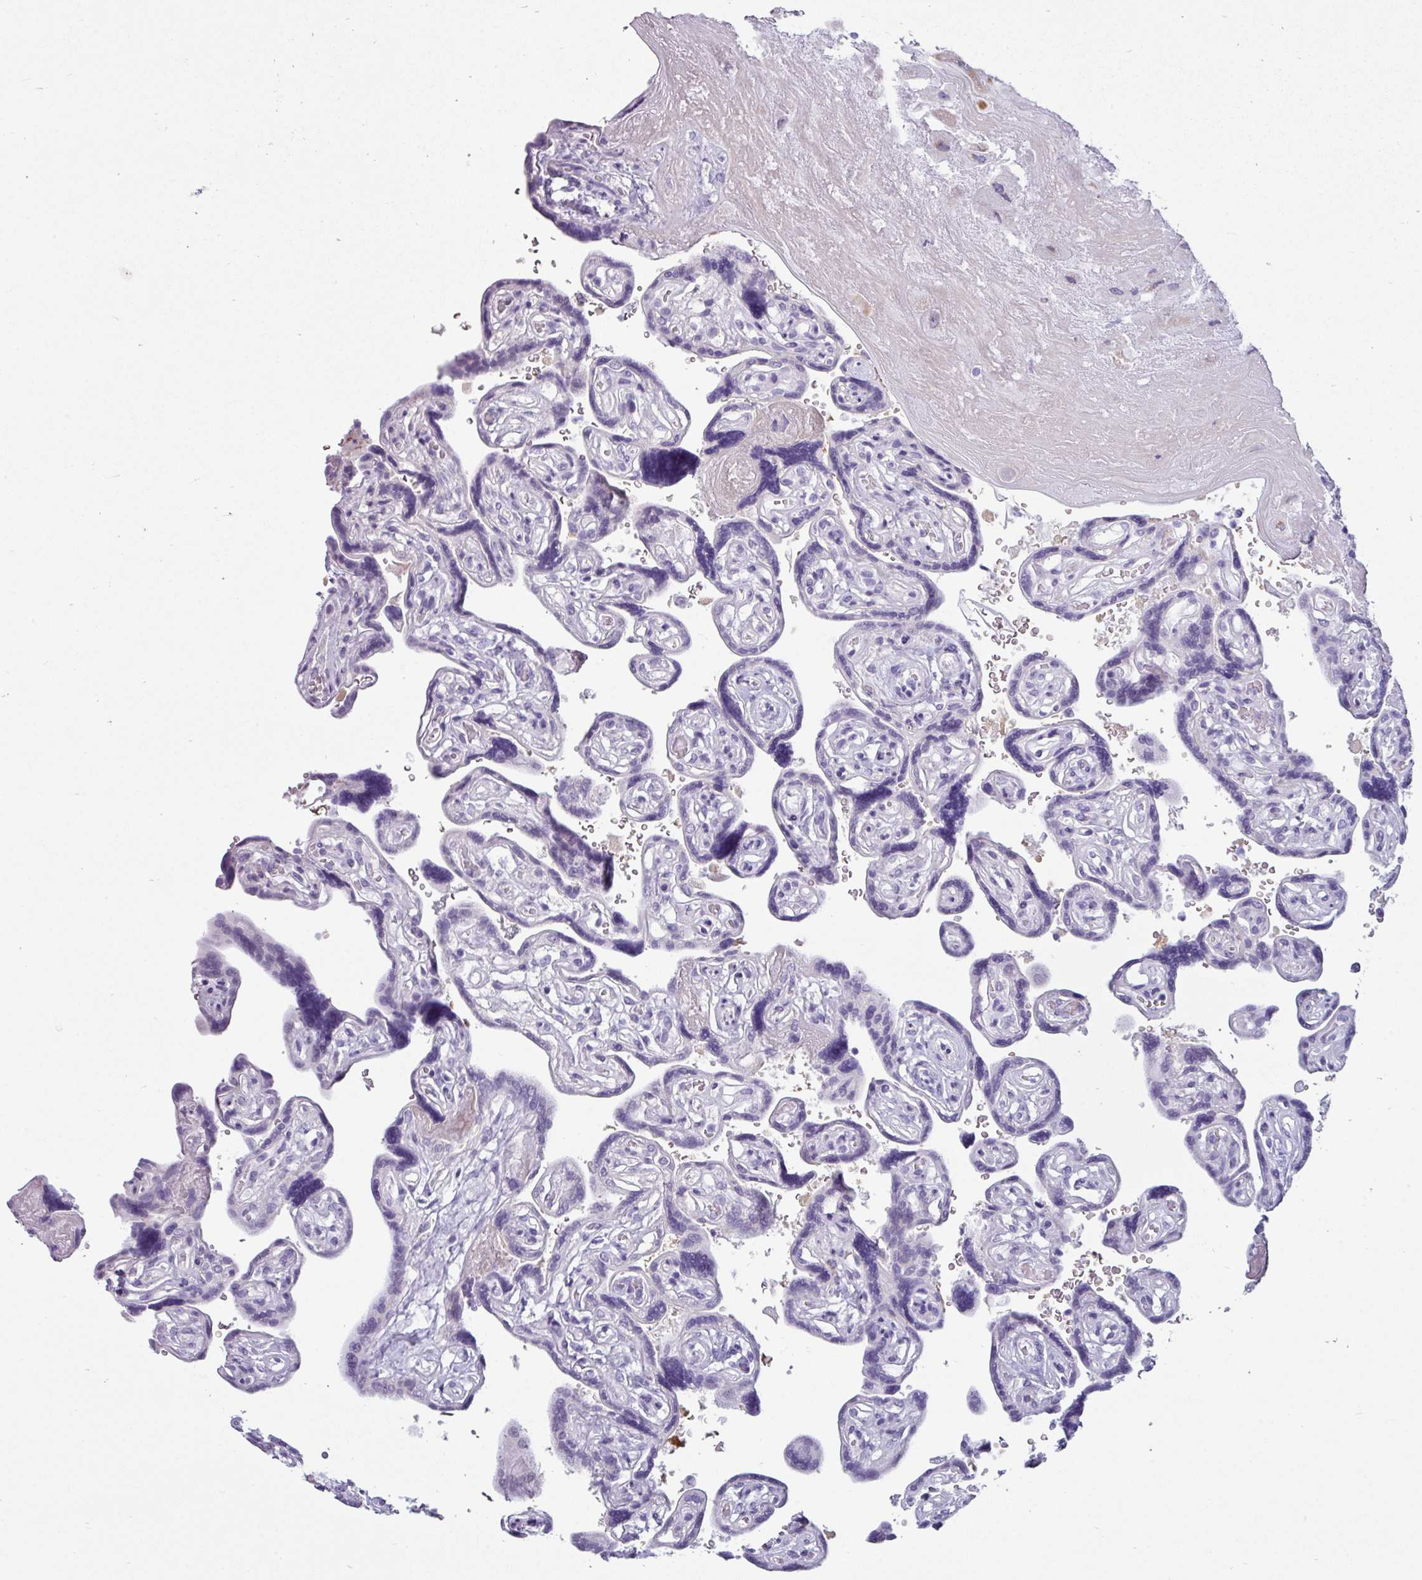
{"staining": {"intensity": "negative", "quantity": "none", "location": "none"}, "tissue": "placenta", "cell_type": "Decidual cells", "image_type": "normal", "snomed": [{"axis": "morphology", "description": "Normal tissue, NOS"}, {"axis": "topography", "description": "Placenta"}], "caption": "Placenta was stained to show a protein in brown. There is no significant positivity in decidual cells. The staining was performed using DAB to visualize the protein expression in brown, while the nuclei were stained in blue with hematoxylin (Magnification: 20x).", "gene": "VCX2", "patient": {"sex": "female", "age": 32}}